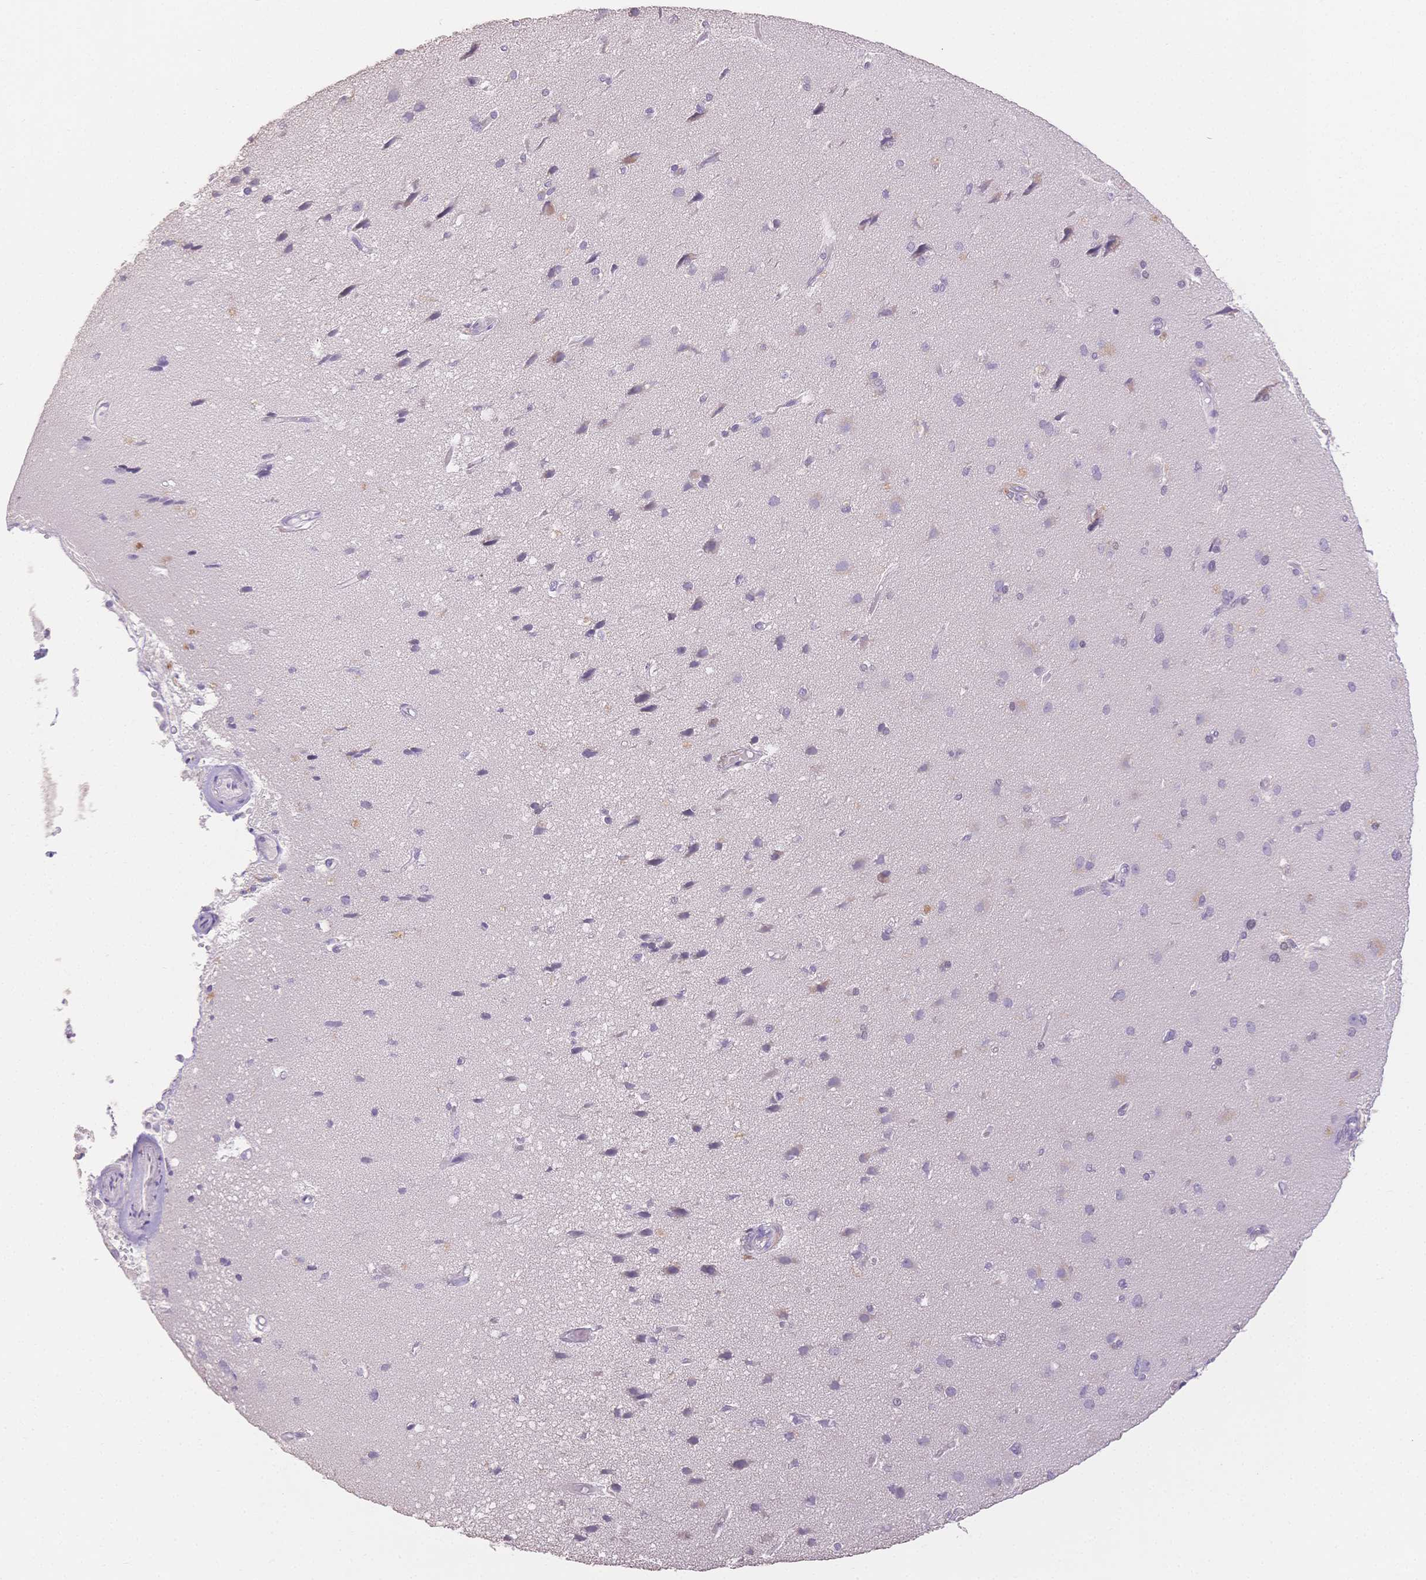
{"staining": {"intensity": "weak", "quantity": "<25%", "location": "cytoplasmic/membranous"}, "tissue": "cerebral cortex", "cell_type": "Endothelial cells", "image_type": "normal", "snomed": [{"axis": "morphology", "description": "Normal tissue, NOS"}, {"axis": "morphology", "description": "Glioma, malignant, High grade"}, {"axis": "topography", "description": "Cerebral cortex"}], "caption": "Immunohistochemistry of normal cerebral cortex reveals no expression in endothelial cells.", "gene": "SUV39H2", "patient": {"sex": "male", "age": 71}}